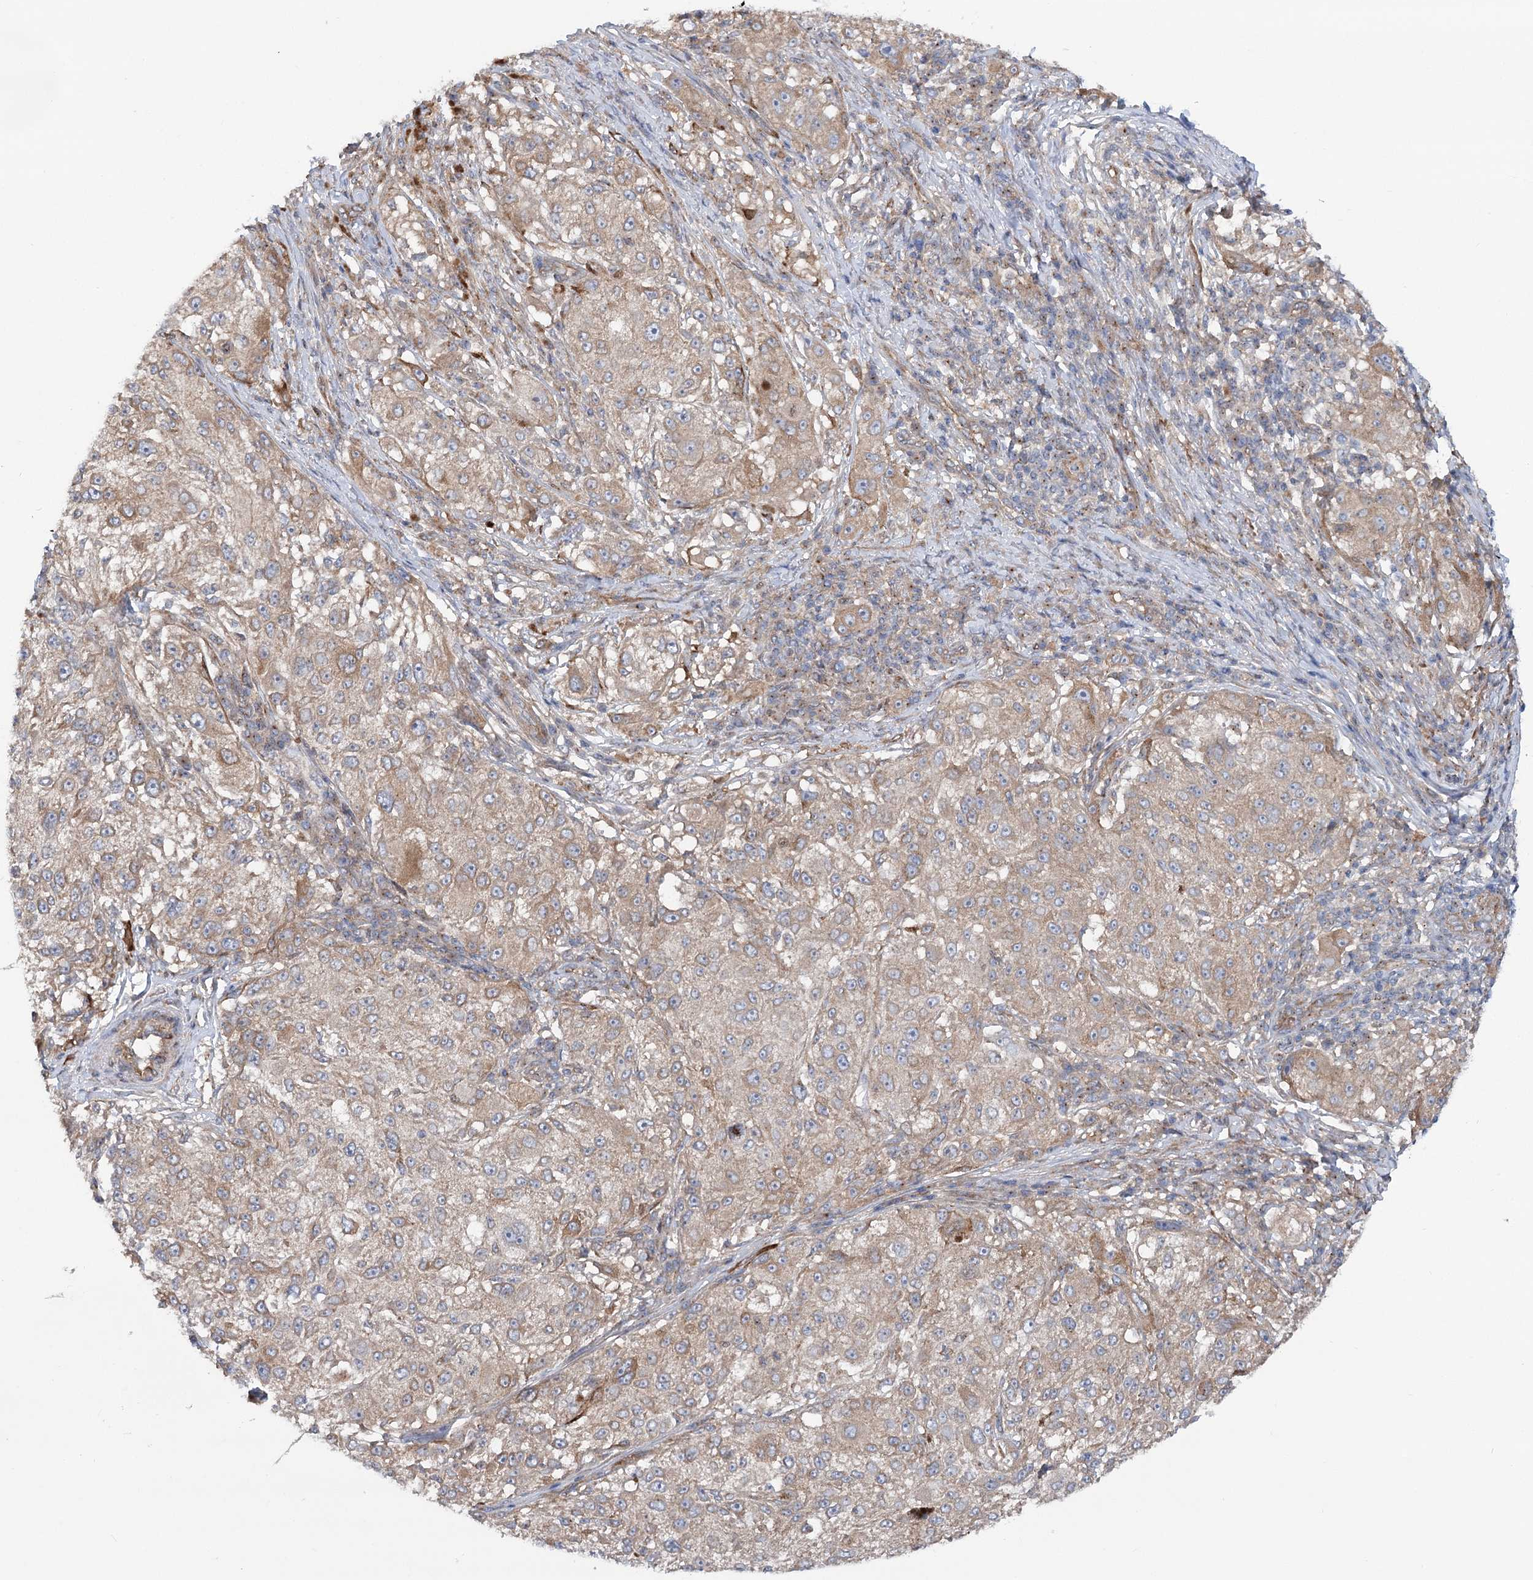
{"staining": {"intensity": "weak", "quantity": ">75%", "location": "cytoplasmic/membranous"}, "tissue": "melanoma", "cell_type": "Tumor cells", "image_type": "cancer", "snomed": [{"axis": "morphology", "description": "Necrosis, NOS"}, {"axis": "morphology", "description": "Malignant melanoma, NOS"}, {"axis": "topography", "description": "Skin"}], "caption": "A micrograph of human malignant melanoma stained for a protein shows weak cytoplasmic/membranous brown staining in tumor cells.", "gene": "SCN11A", "patient": {"sex": "female", "age": 87}}